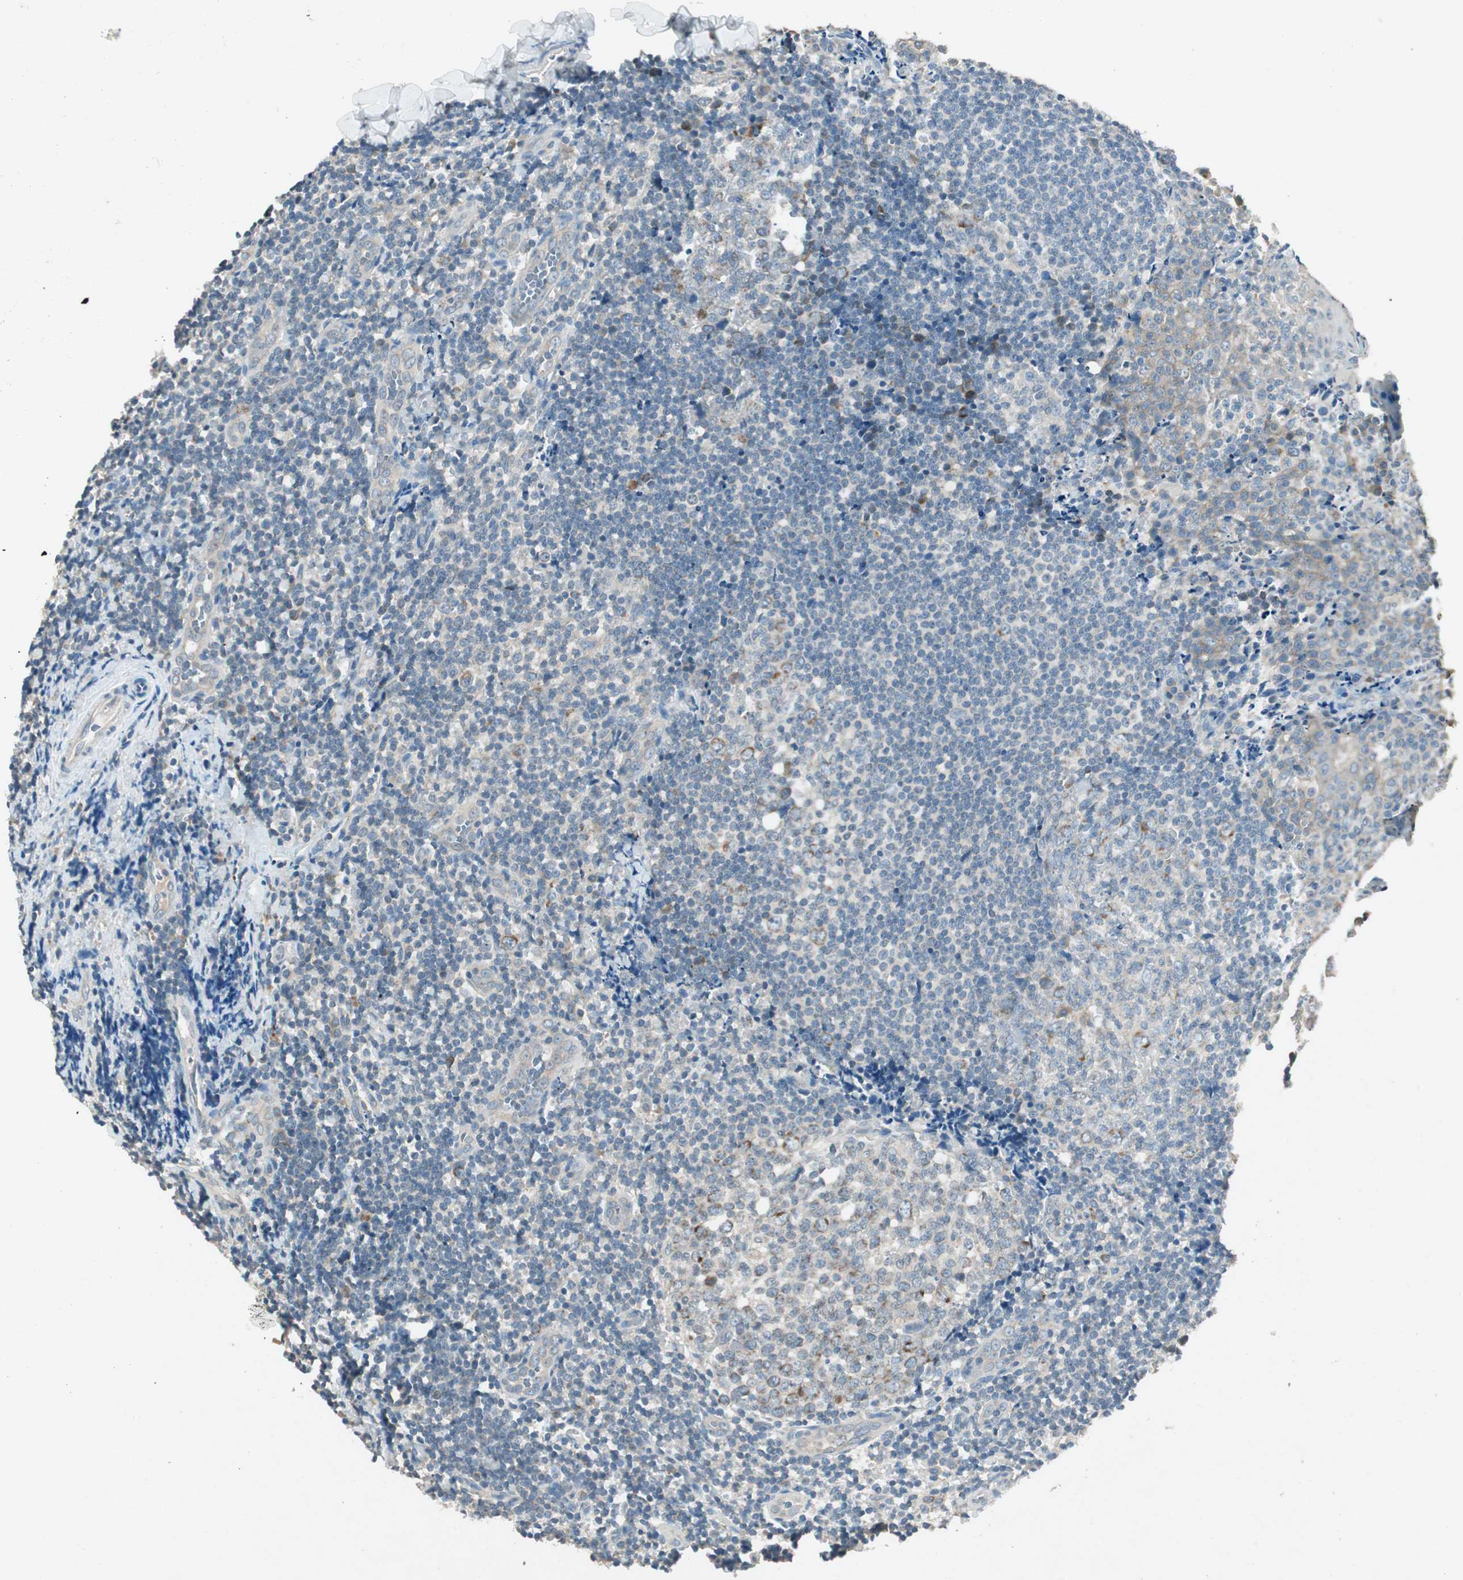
{"staining": {"intensity": "moderate", "quantity": "25%-75%", "location": "cytoplasmic/membranous"}, "tissue": "tonsil", "cell_type": "Germinal center cells", "image_type": "normal", "snomed": [{"axis": "morphology", "description": "Normal tissue, NOS"}, {"axis": "topography", "description": "Tonsil"}], "caption": "Brown immunohistochemical staining in normal human tonsil reveals moderate cytoplasmic/membranous expression in approximately 25%-75% of germinal center cells.", "gene": "NKAIN1", "patient": {"sex": "male", "age": 31}}